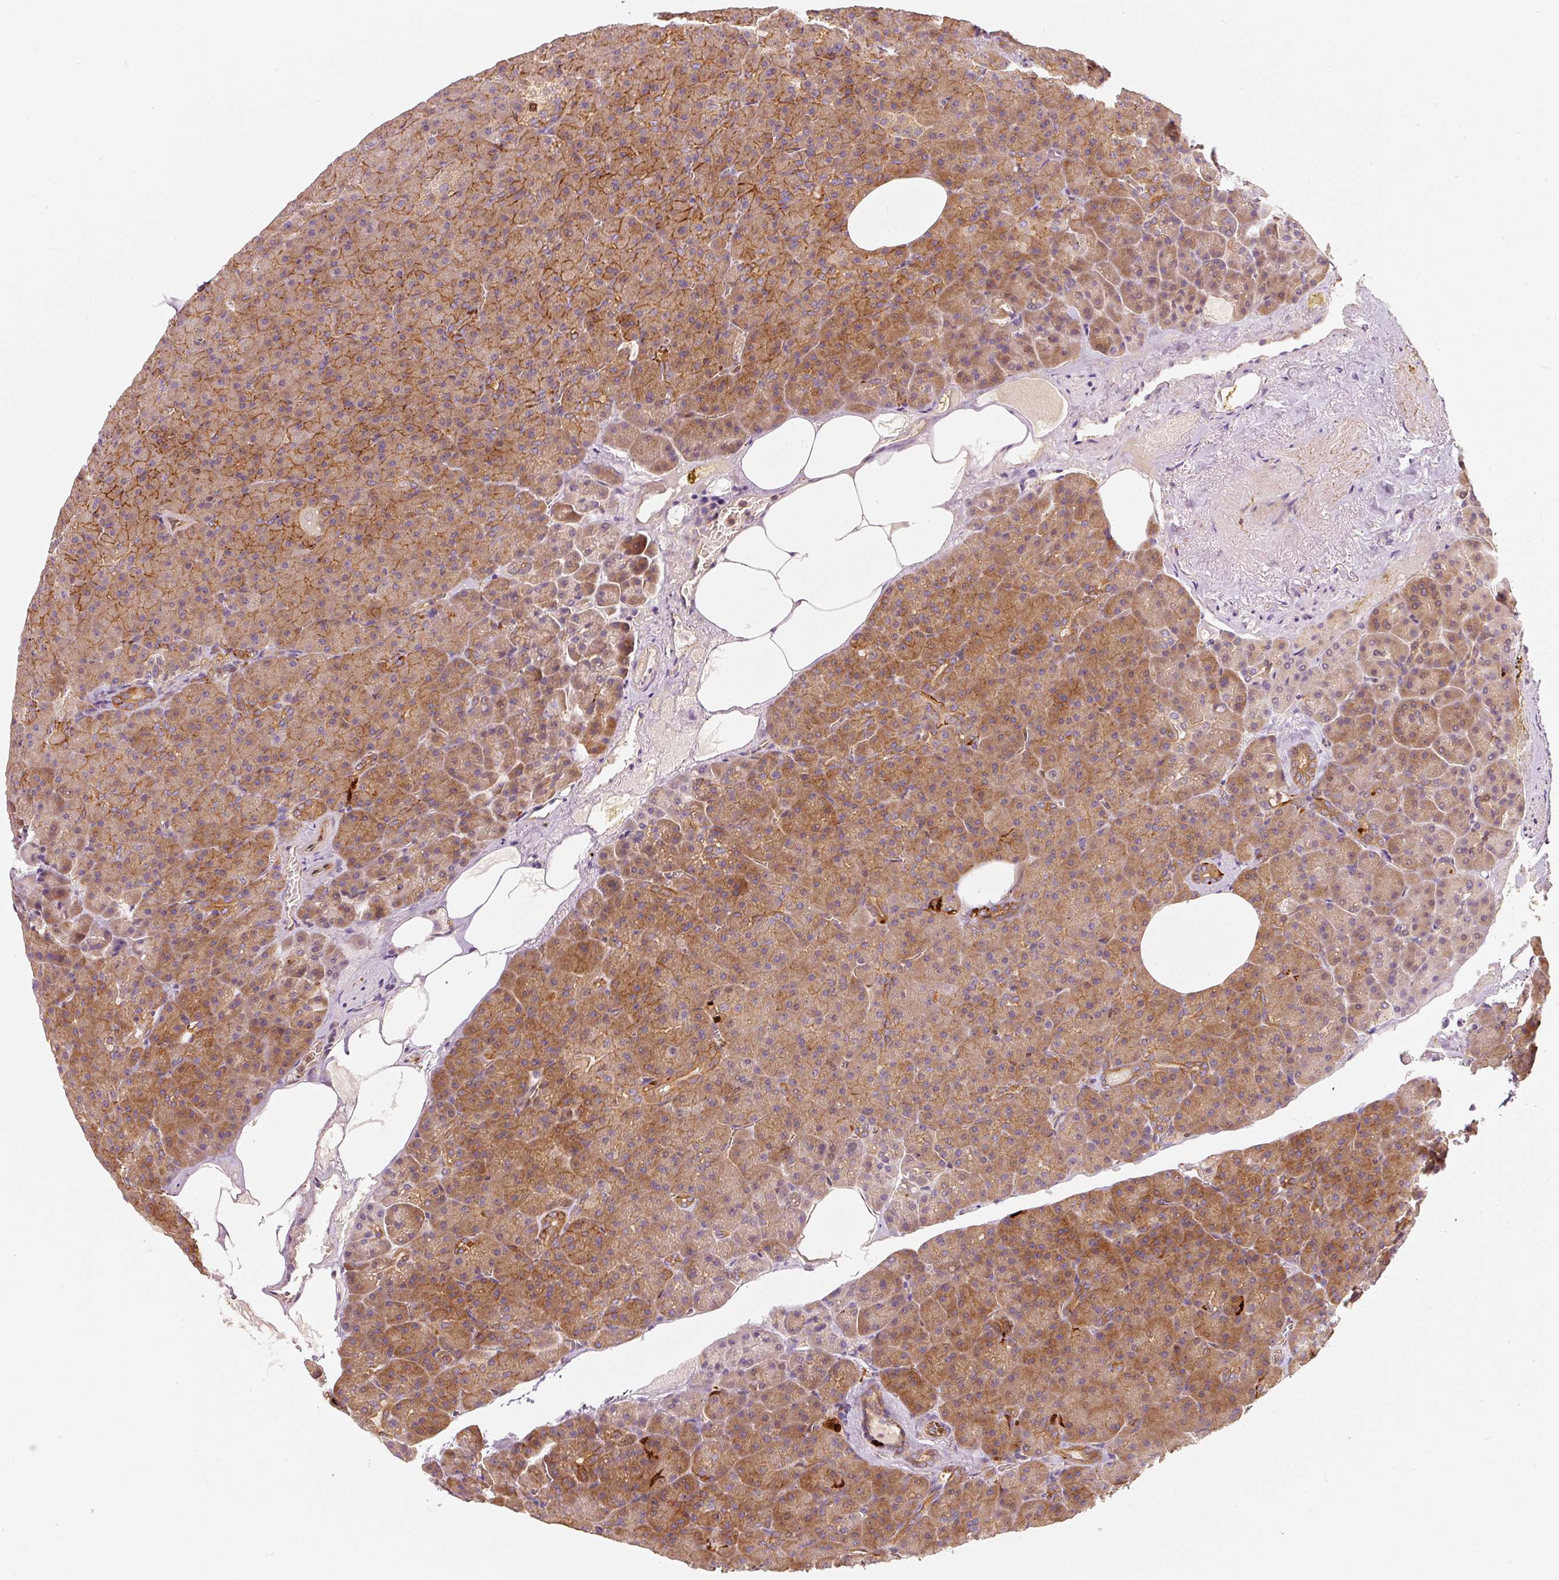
{"staining": {"intensity": "moderate", "quantity": ">75%", "location": "cytoplasmic/membranous"}, "tissue": "pancreas", "cell_type": "Exocrine glandular cells", "image_type": "normal", "snomed": [{"axis": "morphology", "description": "Normal tissue, NOS"}, {"axis": "topography", "description": "Pancreas"}], "caption": "Immunohistochemistry of benign human pancreas reveals medium levels of moderate cytoplasmic/membranous staining in about >75% of exocrine glandular cells.", "gene": "IQGAP2", "patient": {"sex": "female", "age": 74}}